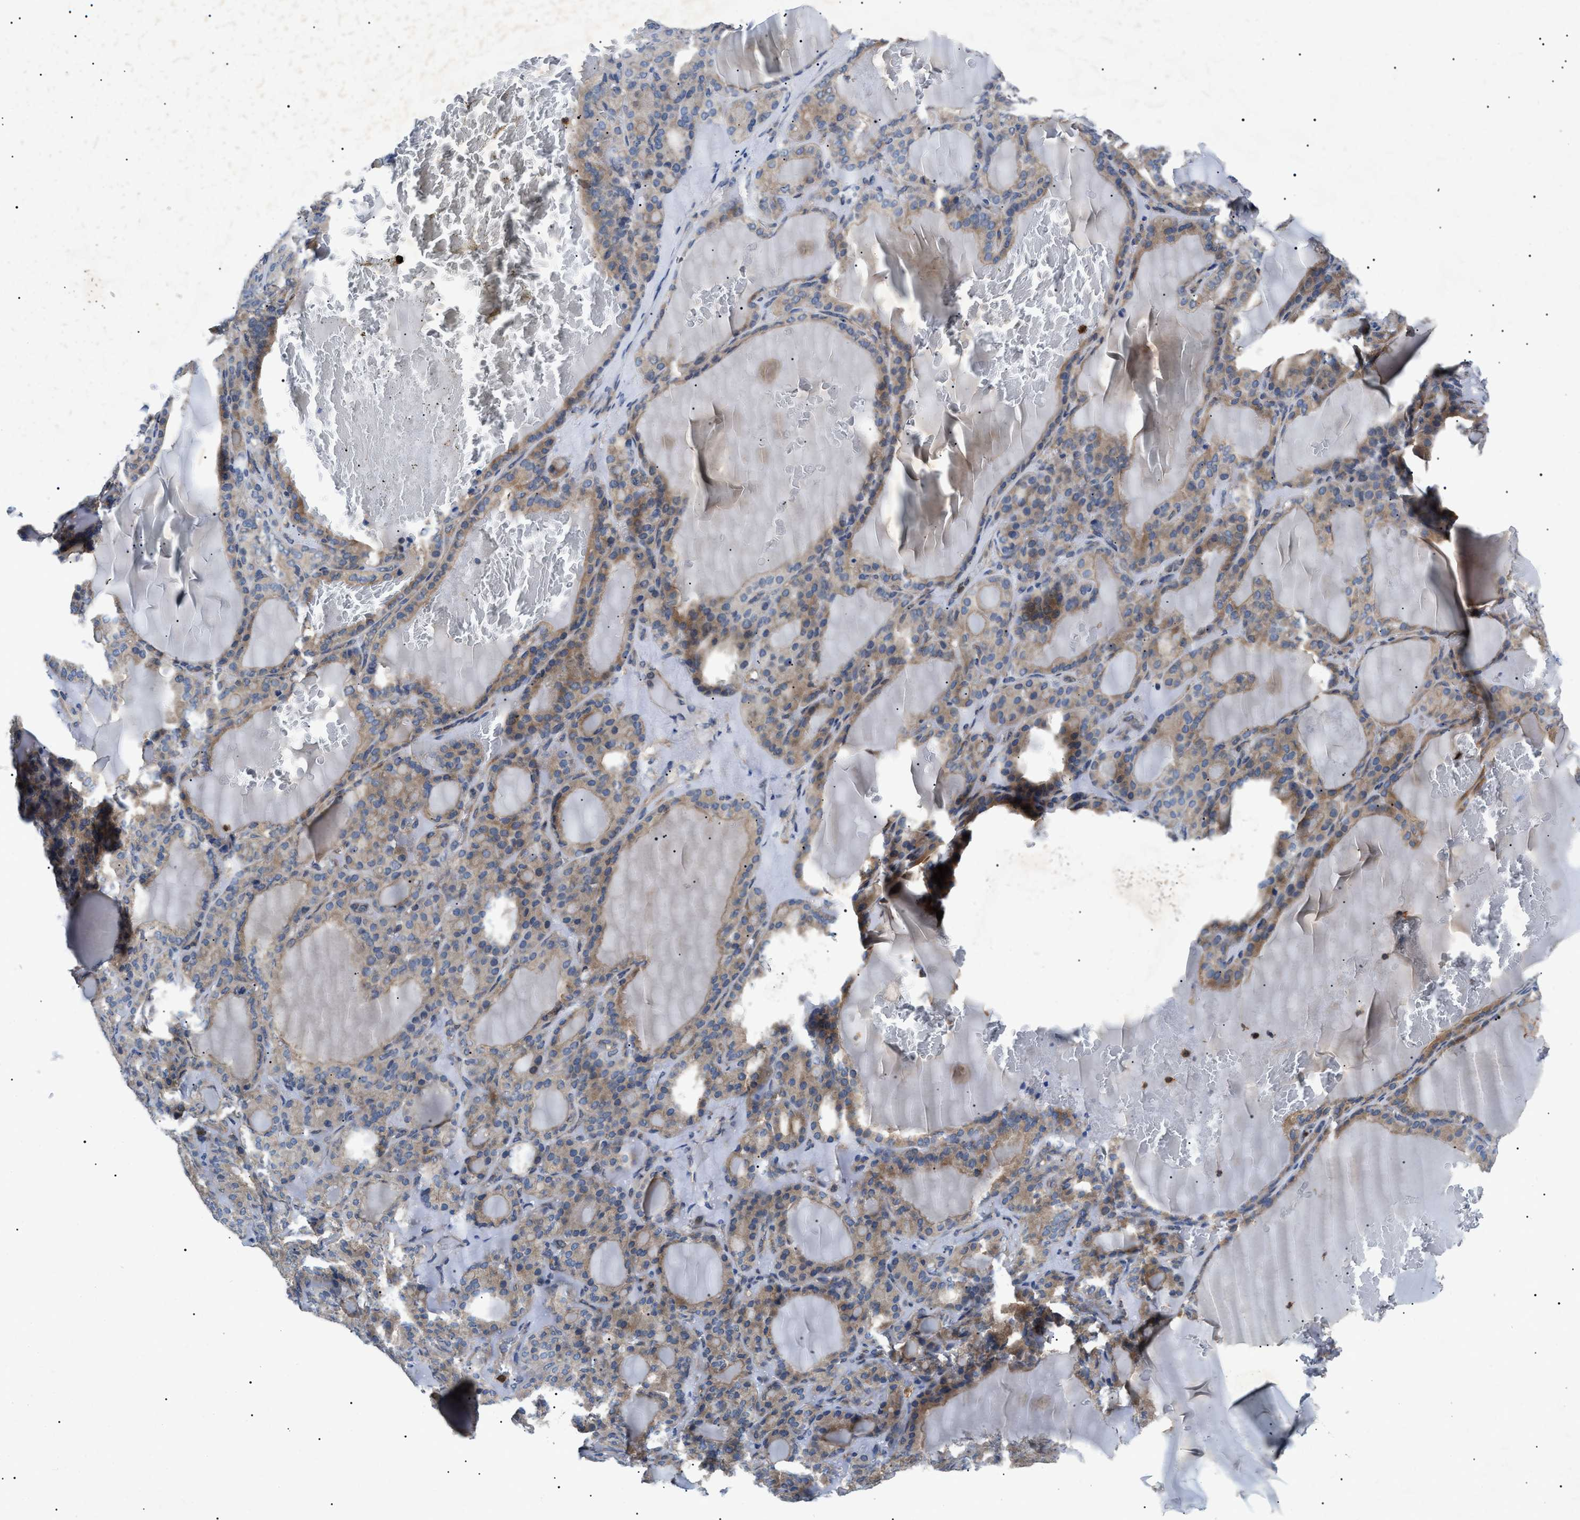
{"staining": {"intensity": "moderate", "quantity": ">75%", "location": "cytoplasmic/membranous"}, "tissue": "thyroid gland", "cell_type": "Glandular cells", "image_type": "normal", "snomed": [{"axis": "morphology", "description": "Normal tissue, NOS"}, {"axis": "topography", "description": "Thyroid gland"}], "caption": "The image reveals immunohistochemical staining of normal thyroid gland. There is moderate cytoplasmic/membranous positivity is seen in about >75% of glandular cells. (Brightfield microscopy of DAB IHC at high magnification).", "gene": "RIPK1", "patient": {"sex": "female", "age": 28}}